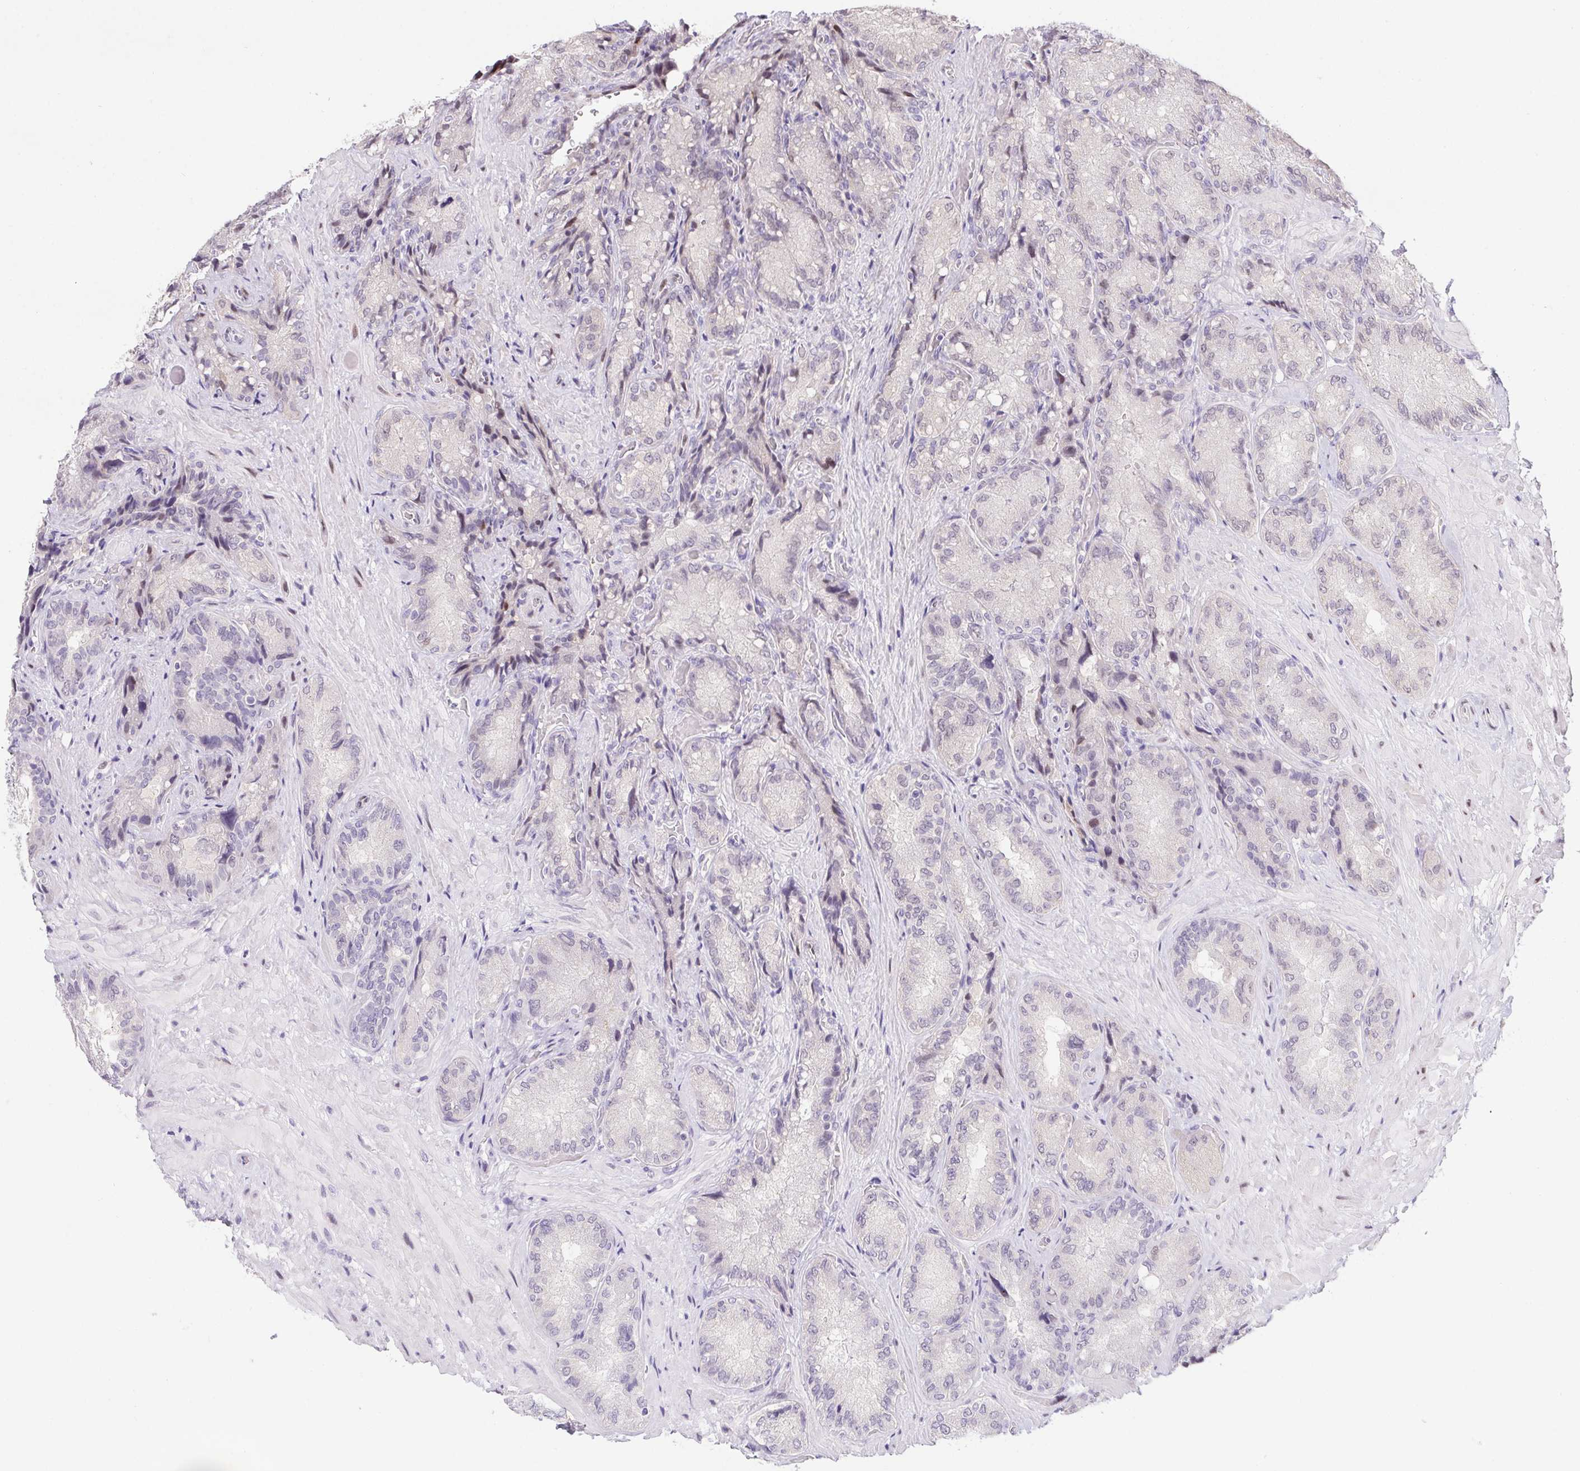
{"staining": {"intensity": "negative", "quantity": "none", "location": "none"}, "tissue": "seminal vesicle", "cell_type": "Glandular cells", "image_type": "normal", "snomed": [{"axis": "morphology", "description": "Normal tissue, NOS"}, {"axis": "topography", "description": "Seminal veicle"}], "caption": "Glandular cells are negative for brown protein staining in benign seminal vesicle. (DAB immunohistochemistry with hematoxylin counter stain).", "gene": "SP9", "patient": {"sex": "male", "age": 57}}